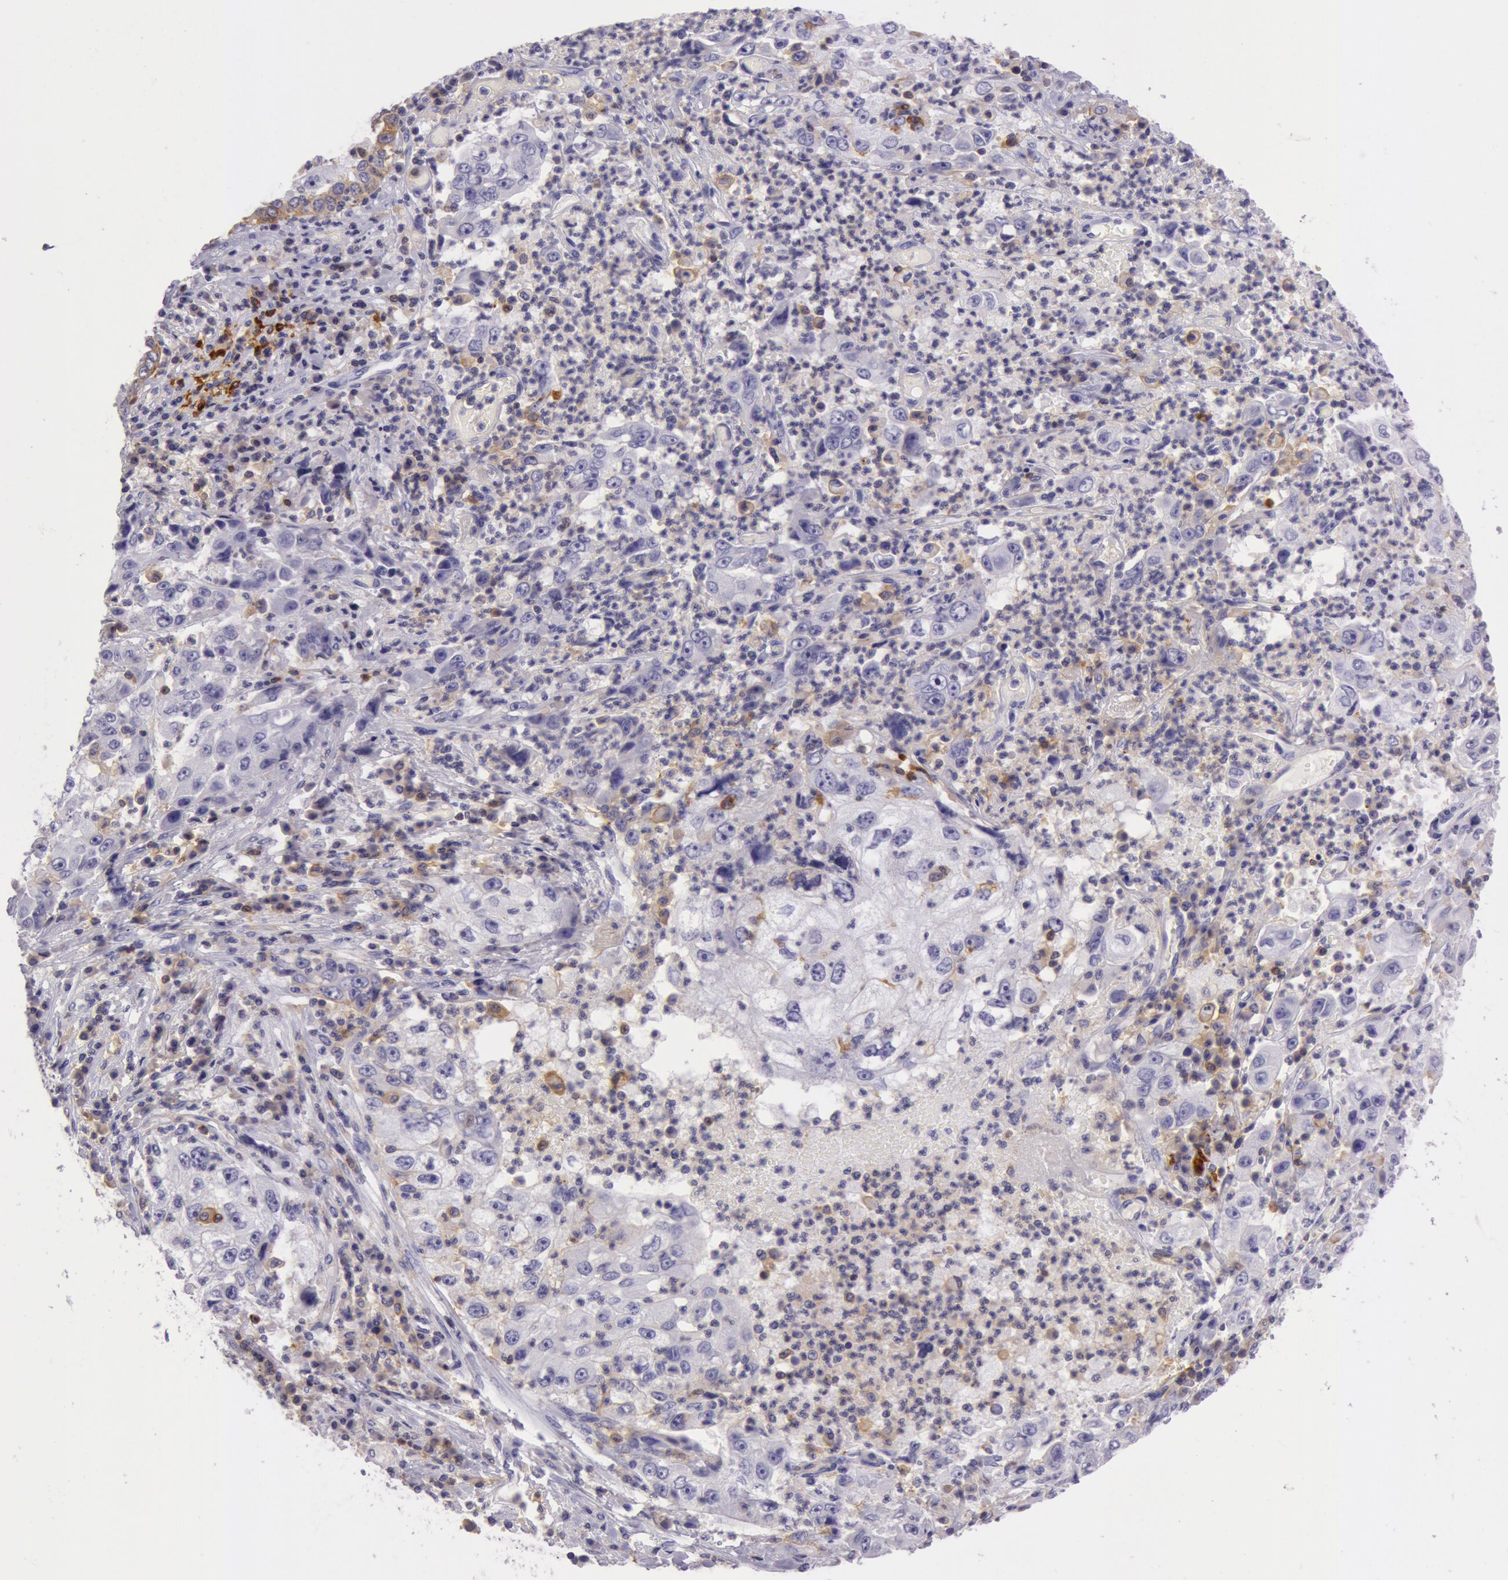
{"staining": {"intensity": "weak", "quantity": "25%-75%", "location": "cytoplasmic/membranous"}, "tissue": "cervical cancer", "cell_type": "Tumor cells", "image_type": "cancer", "snomed": [{"axis": "morphology", "description": "Squamous cell carcinoma, NOS"}, {"axis": "topography", "description": "Cervix"}], "caption": "Cervical cancer was stained to show a protein in brown. There is low levels of weak cytoplasmic/membranous positivity in about 25%-75% of tumor cells.", "gene": "LY75", "patient": {"sex": "female", "age": 36}}